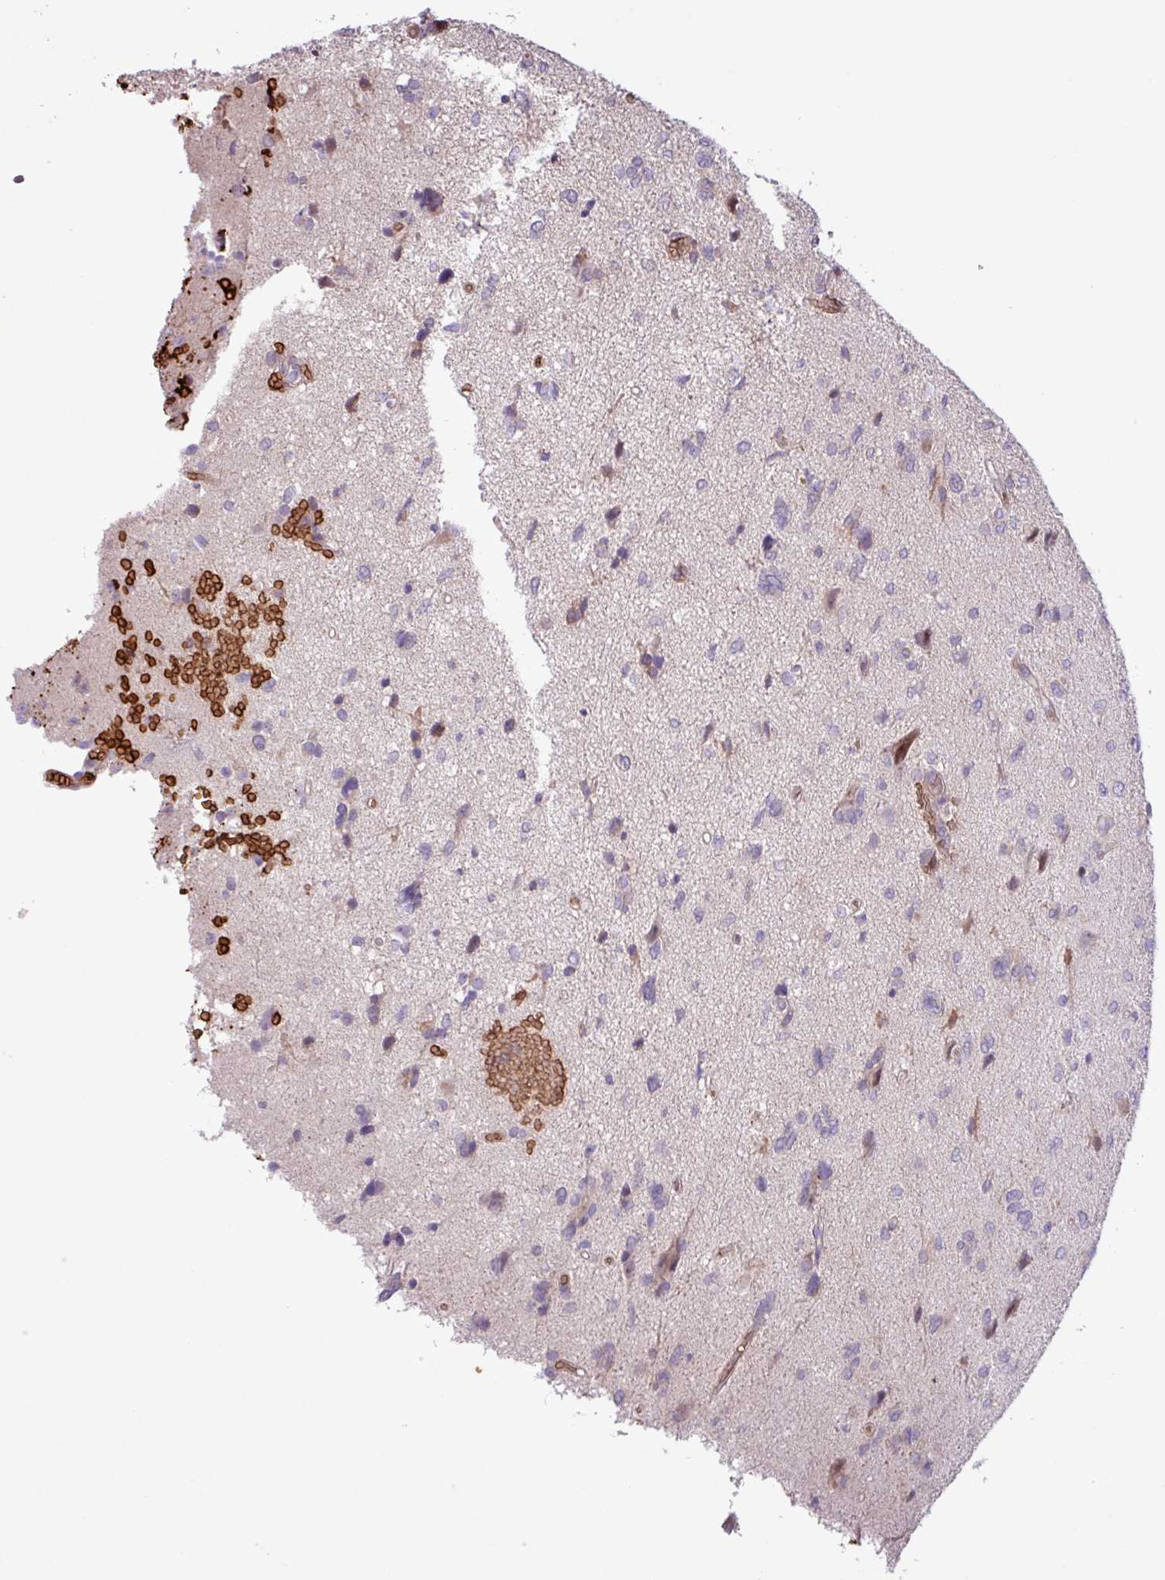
{"staining": {"intensity": "negative", "quantity": "none", "location": "none"}, "tissue": "glioma", "cell_type": "Tumor cells", "image_type": "cancer", "snomed": [{"axis": "morphology", "description": "Glioma, malignant, High grade"}, {"axis": "topography", "description": "Brain"}], "caption": "The immunohistochemistry (IHC) photomicrograph has no significant positivity in tumor cells of high-grade glioma (malignant) tissue. The staining was performed using DAB to visualize the protein expression in brown, while the nuclei were stained in blue with hematoxylin (Magnification: 20x).", "gene": "RAD21L1", "patient": {"sex": "female", "age": 59}}